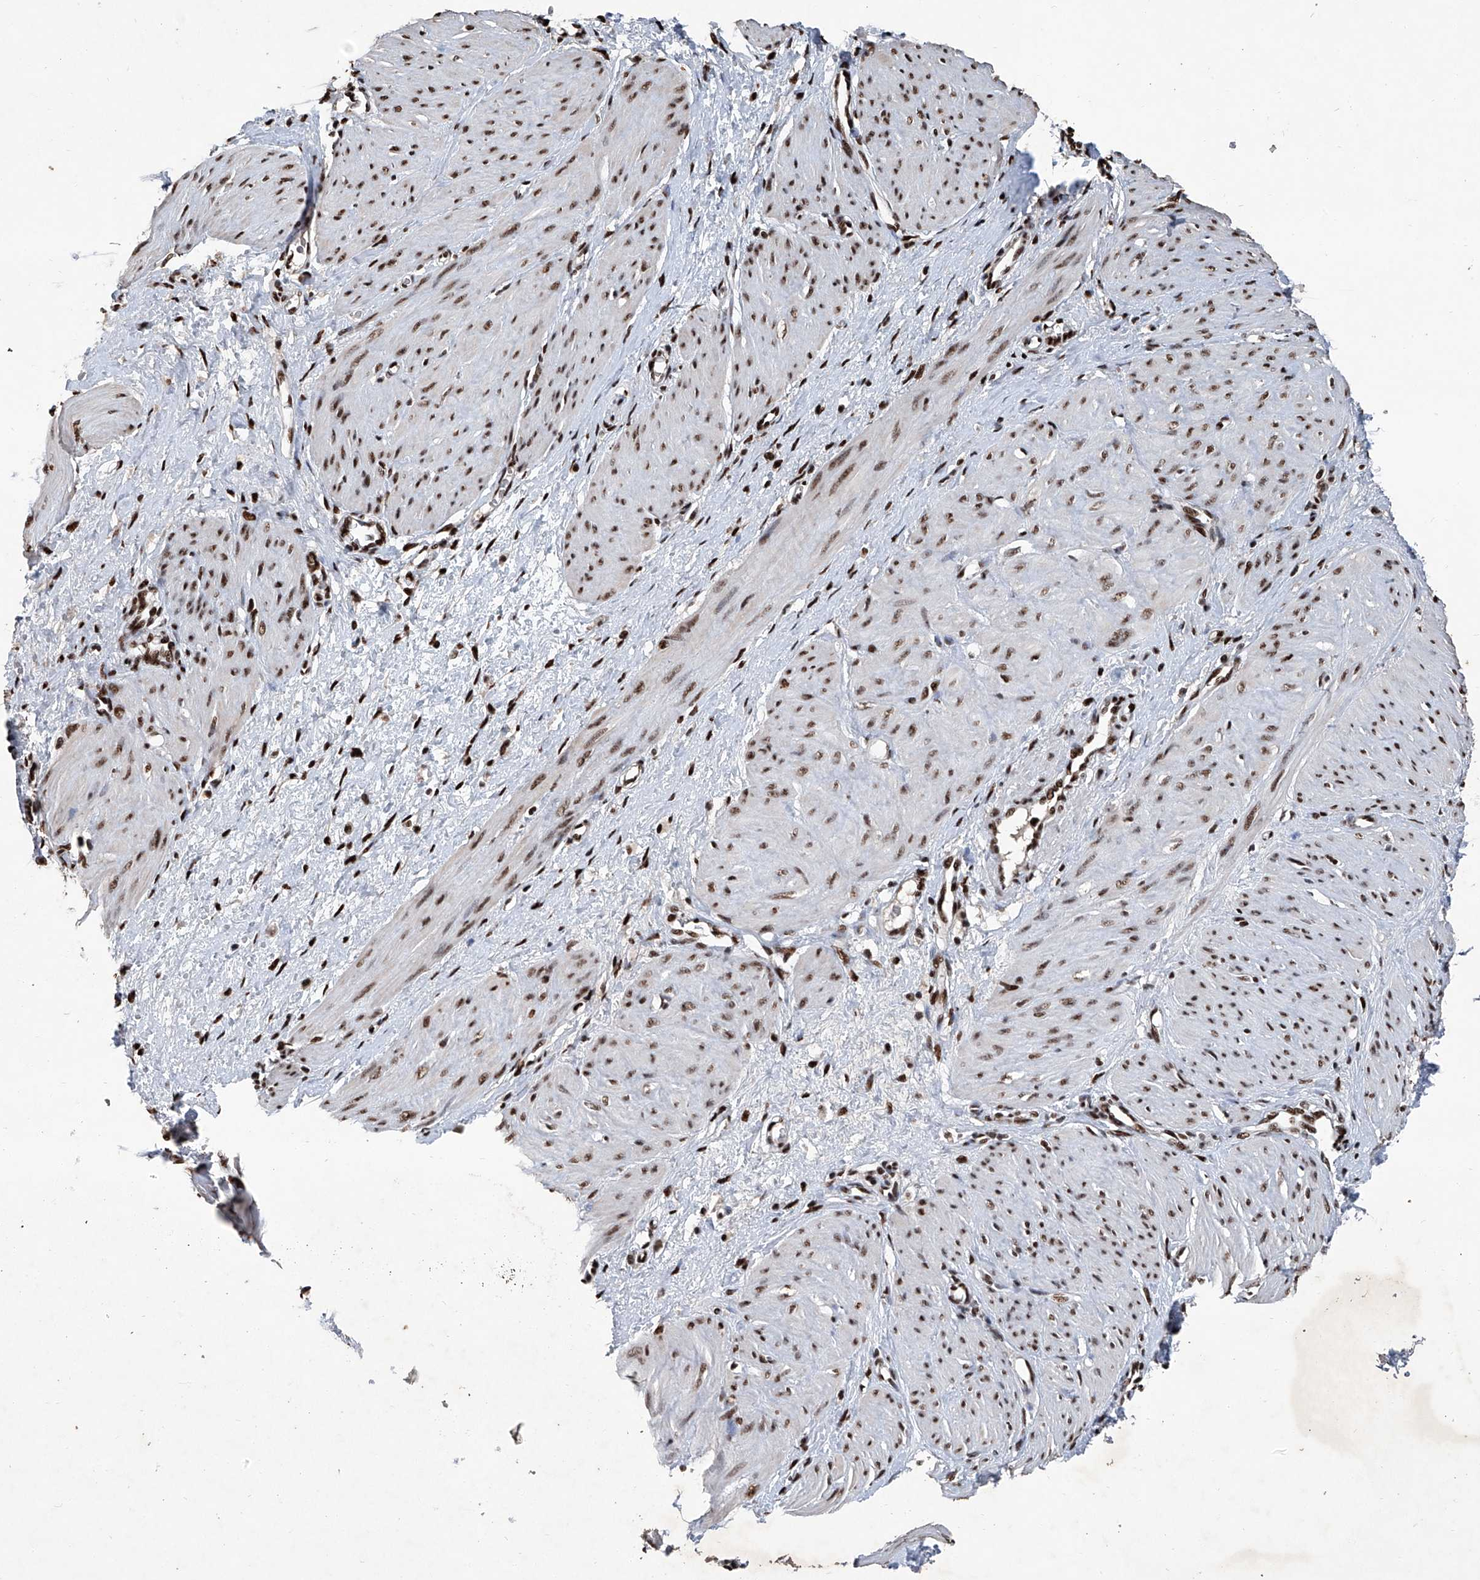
{"staining": {"intensity": "strong", "quantity": ">75%", "location": "nuclear"}, "tissue": "smooth muscle", "cell_type": "Smooth muscle cells", "image_type": "normal", "snomed": [{"axis": "morphology", "description": "Normal tissue, NOS"}, {"axis": "topography", "description": "Endometrium"}], "caption": "IHC (DAB) staining of normal smooth muscle reveals strong nuclear protein staining in about >75% of smooth muscle cells. The protein of interest is shown in brown color, while the nuclei are stained blue.", "gene": "DDX39B", "patient": {"sex": "female", "age": 33}}